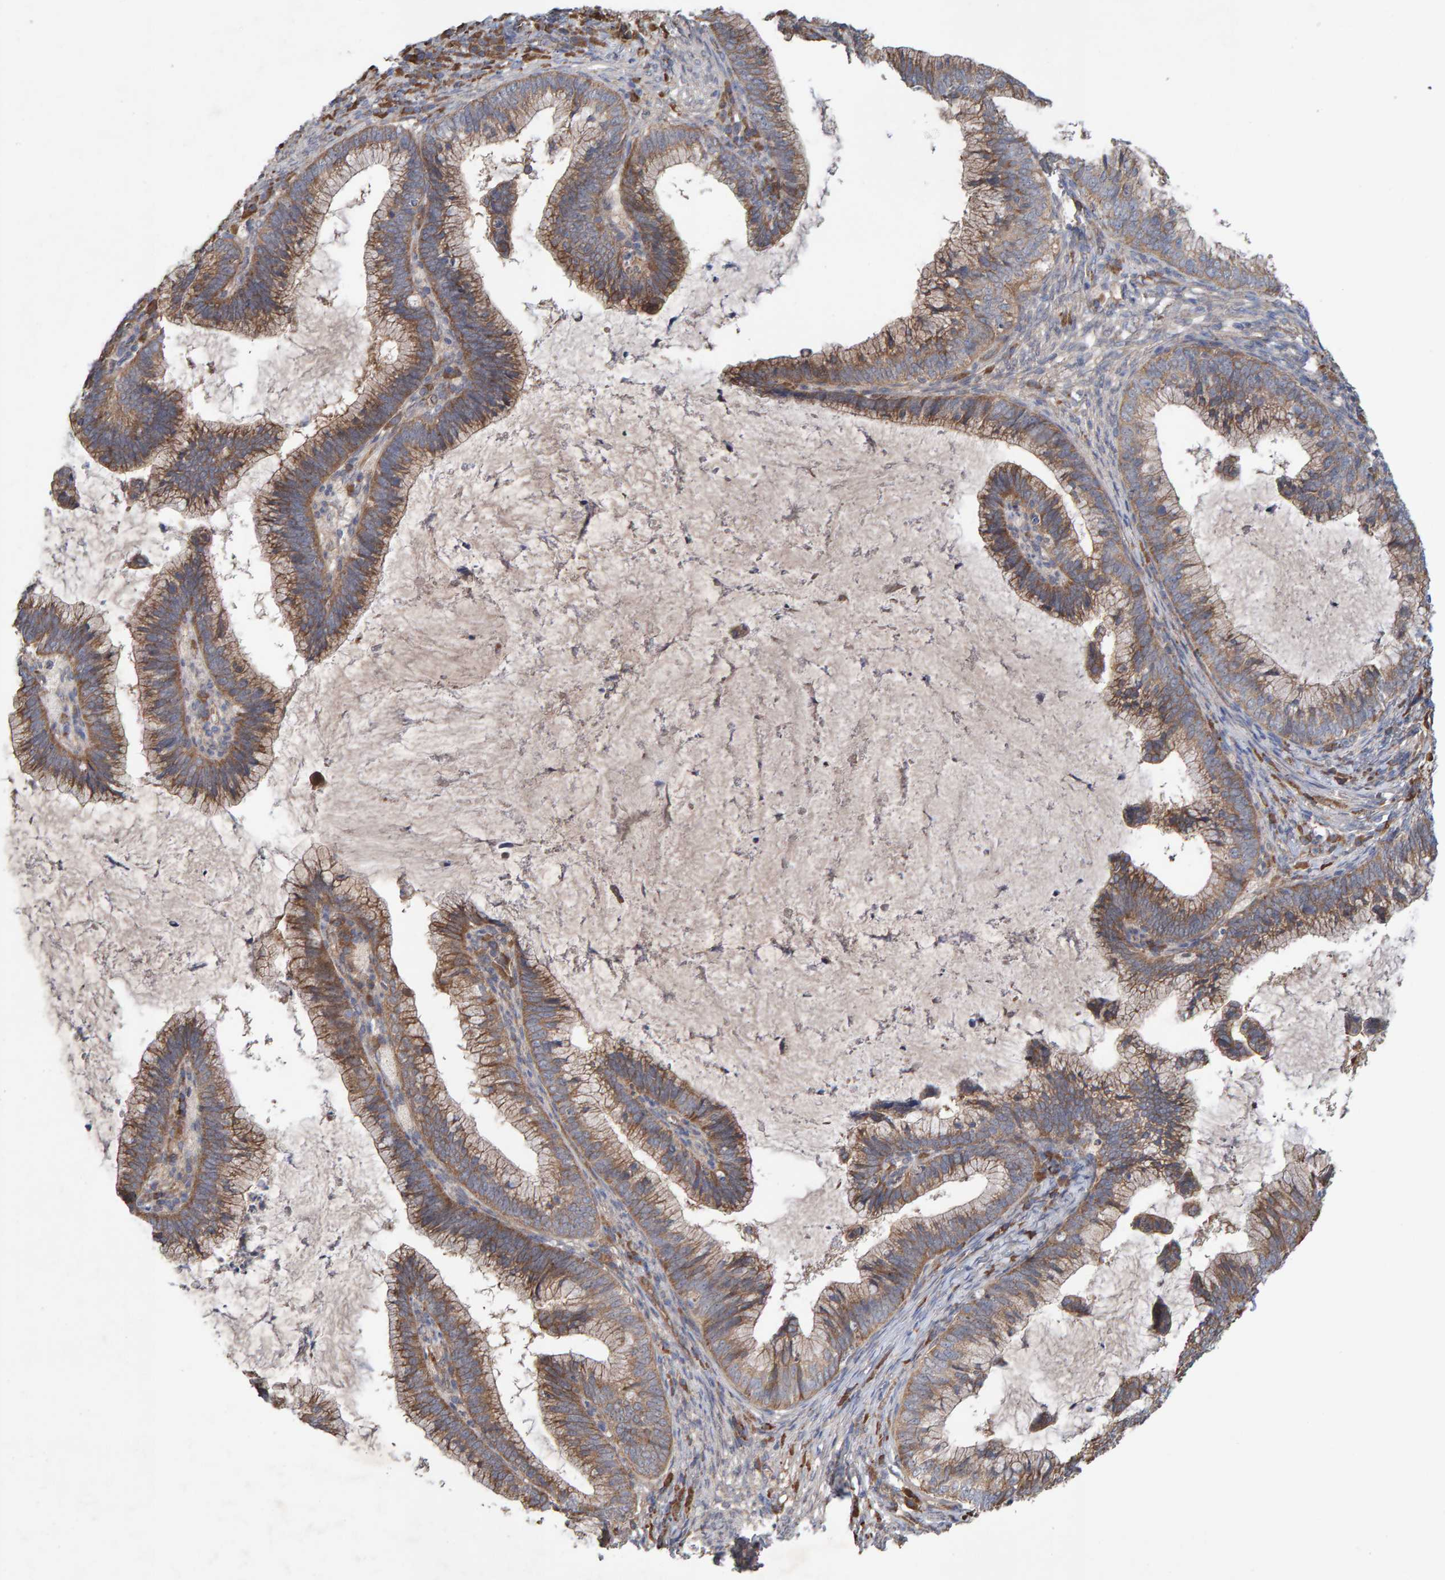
{"staining": {"intensity": "moderate", "quantity": ">75%", "location": "cytoplasmic/membranous"}, "tissue": "cervical cancer", "cell_type": "Tumor cells", "image_type": "cancer", "snomed": [{"axis": "morphology", "description": "Adenocarcinoma, NOS"}, {"axis": "topography", "description": "Cervix"}], "caption": "This photomicrograph demonstrates immunohistochemistry (IHC) staining of human cervical cancer (adenocarcinoma), with medium moderate cytoplasmic/membranous staining in about >75% of tumor cells.", "gene": "LRSAM1", "patient": {"sex": "female", "age": 36}}